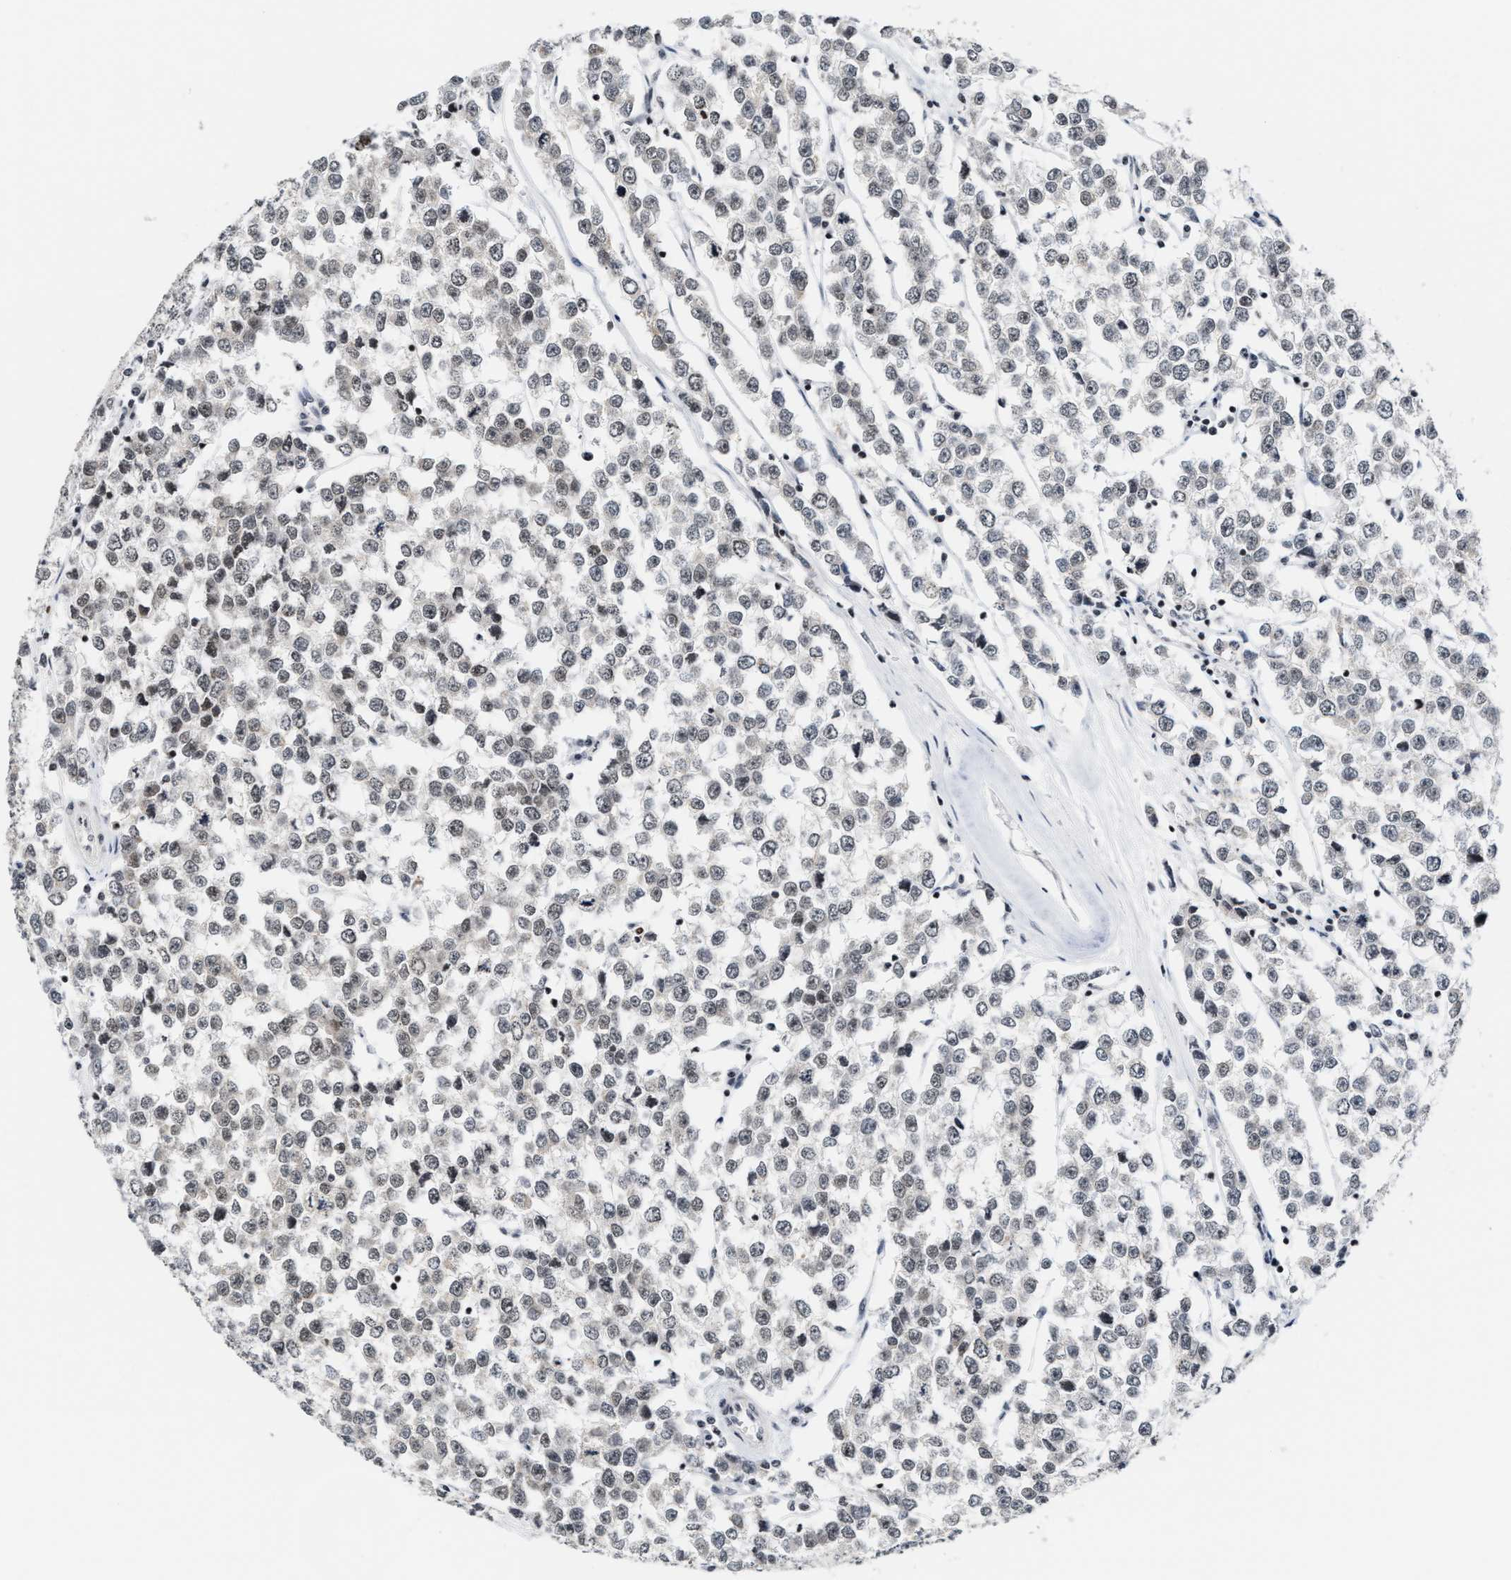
{"staining": {"intensity": "weak", "quantity": ">75%", "location": "nuclear"}, "tissue": "testis cancer", "cell_type": "Tumor cells", "image_type": "cancer", "snomed": [{"axis": "morphology", "description": "Seminoma, NOS"}, {"axis": "morphology", "description": "Carcinoma, Embryonal, NOS"}, {"axis": "topography", "description": "Testis"}], "caption": "Seminoma (testis) stained with a protein marker displays weak staining in tumor cells.", "gene": "ANKRD6", "patient": {"sex": "male", "age": 52}}